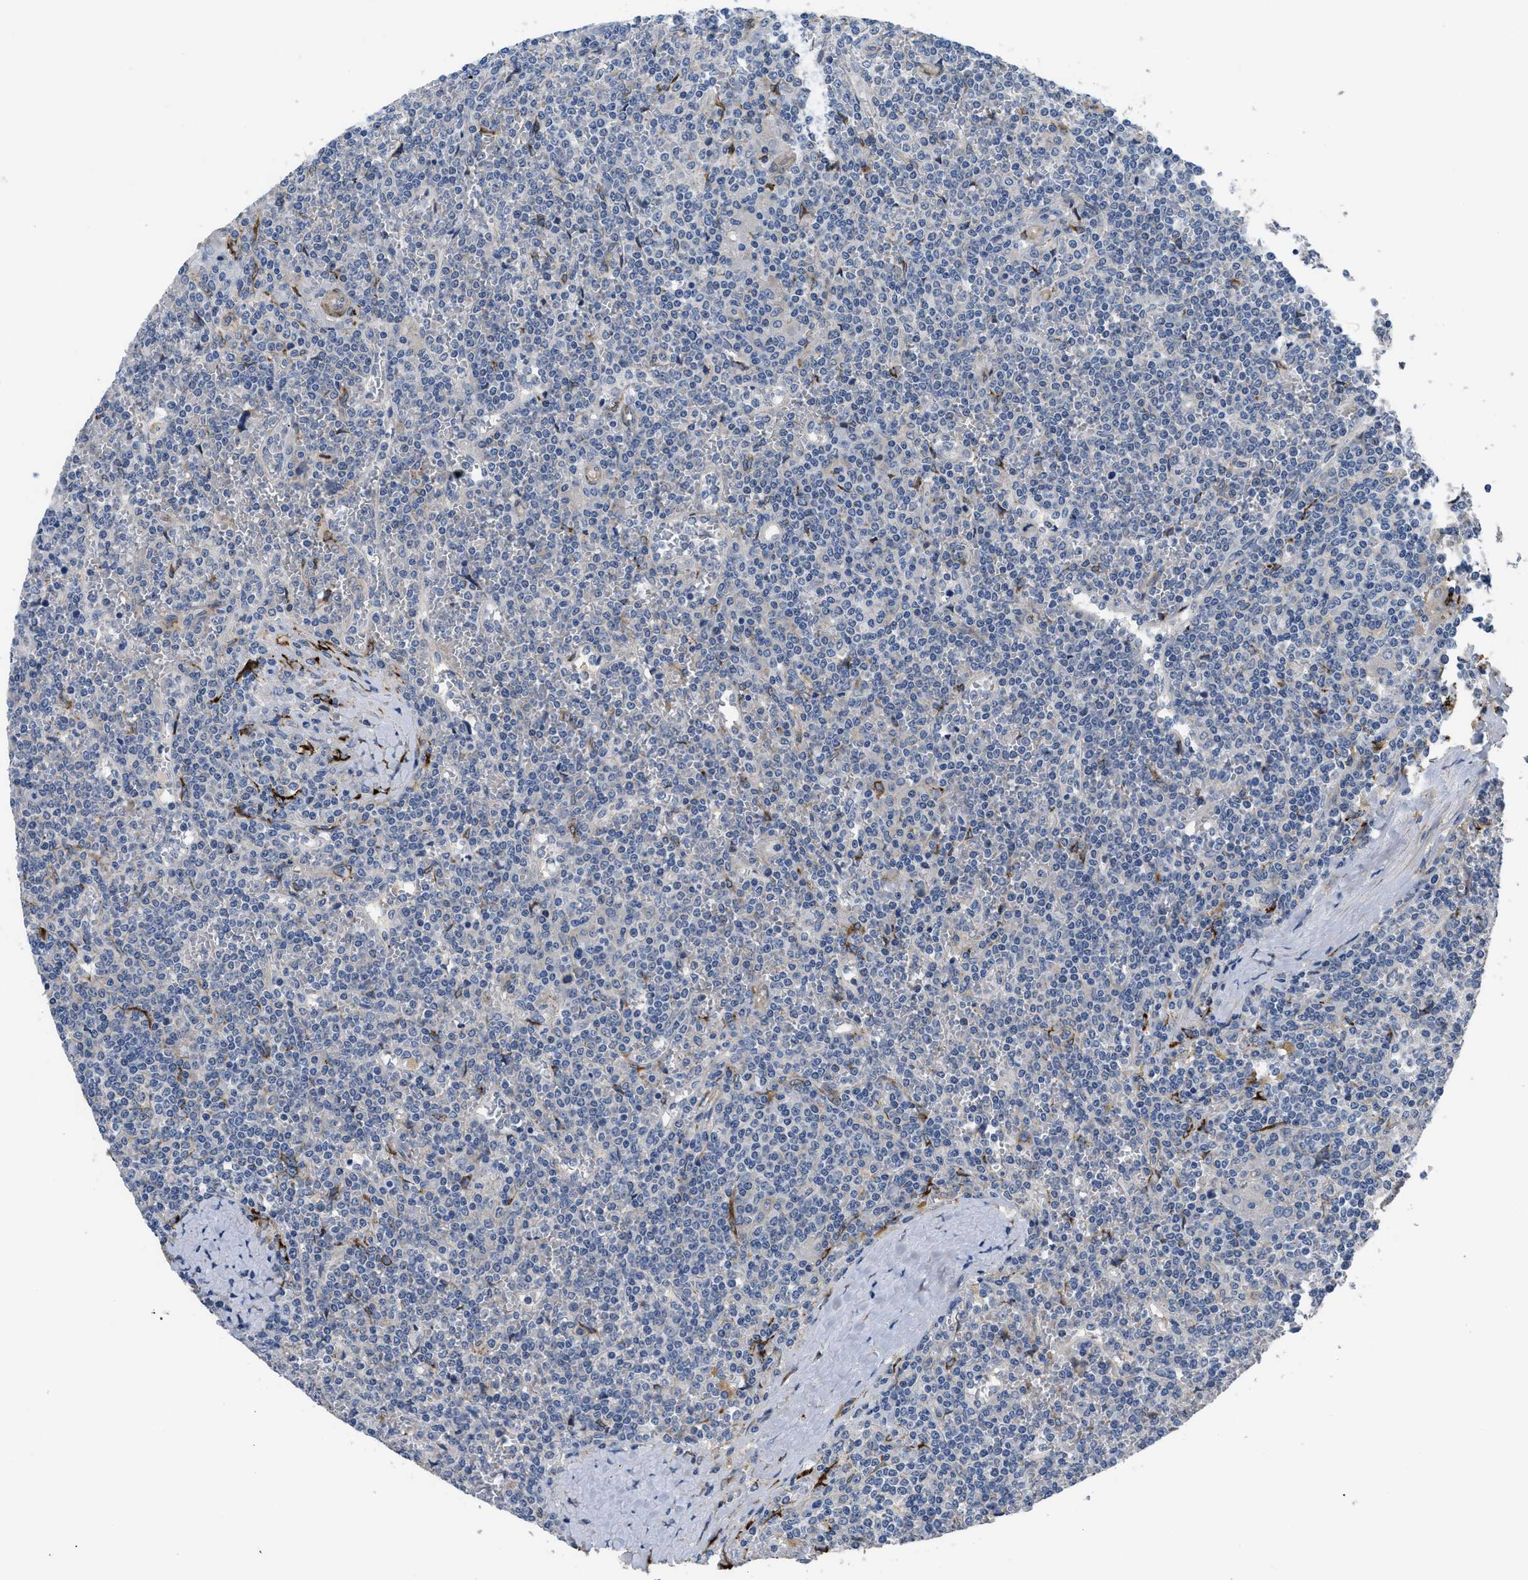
{"staining": {"intensity": "negative", "quantity": "none", "location": "none"}, "tissue": "lymphoma", "cell_type": "Tumor cells", "image_type": "cancer", "snomed": [{"axis": "morphology", "description": "Malignant lymphoma, non-Hodgkin's type, Low grade"}, {"axis": "topography", "description": "Spleen"}], "caption": "DAB immunohistochemical staining of human malignant lymphoma, non-Hodgkin's type (low-grade) reveals no significant staining in tumor cells.", "gene": "SQLE", "patient": {"sex": "female", "age": 19}}